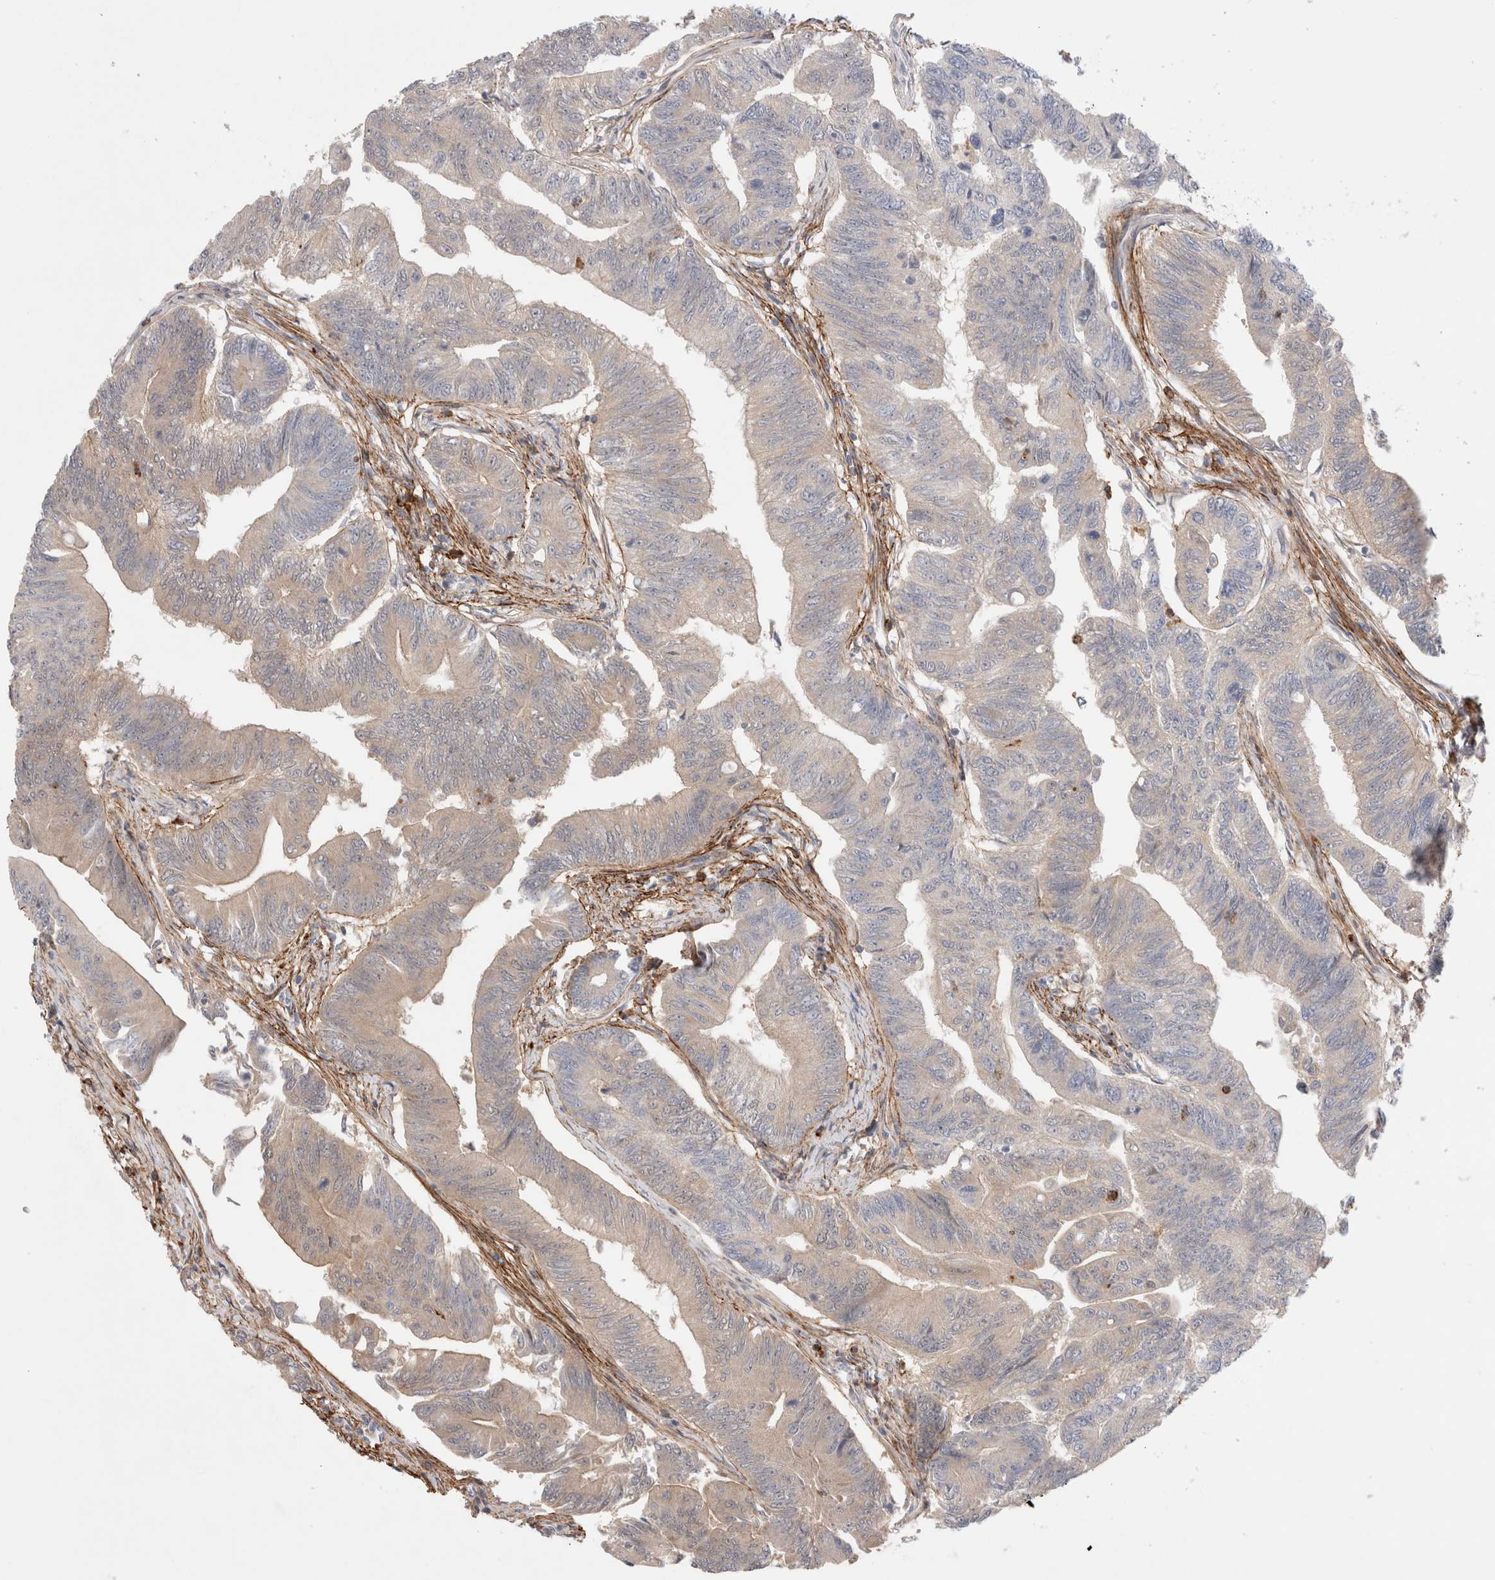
{"staining": {"intensity": "weak", "quantity": "<25%", "location": "cytoplasmic/membranous"}, "tissue": "colorectal cancer", "cell_type": "Tumor cells", "image_type": "cancer", "snomed": [{"axis": "morphology", "description": "Adenoma, NOS"}, {"axis": "morphology", "description": "Adenocarcinoma, NOS"}, {"axis": "topography", "description": "Colon"}], "caption": "High magnification brightfield microscopy of adenoma (colorectal) stained with DAB (3,3'-diaminobenzidine) (brown) and counterstained with hematoxylin (blue): tumor cells show no significant positivity.", "gene": "GSDMB", "patient": {"sex": "male", "age": 79}}